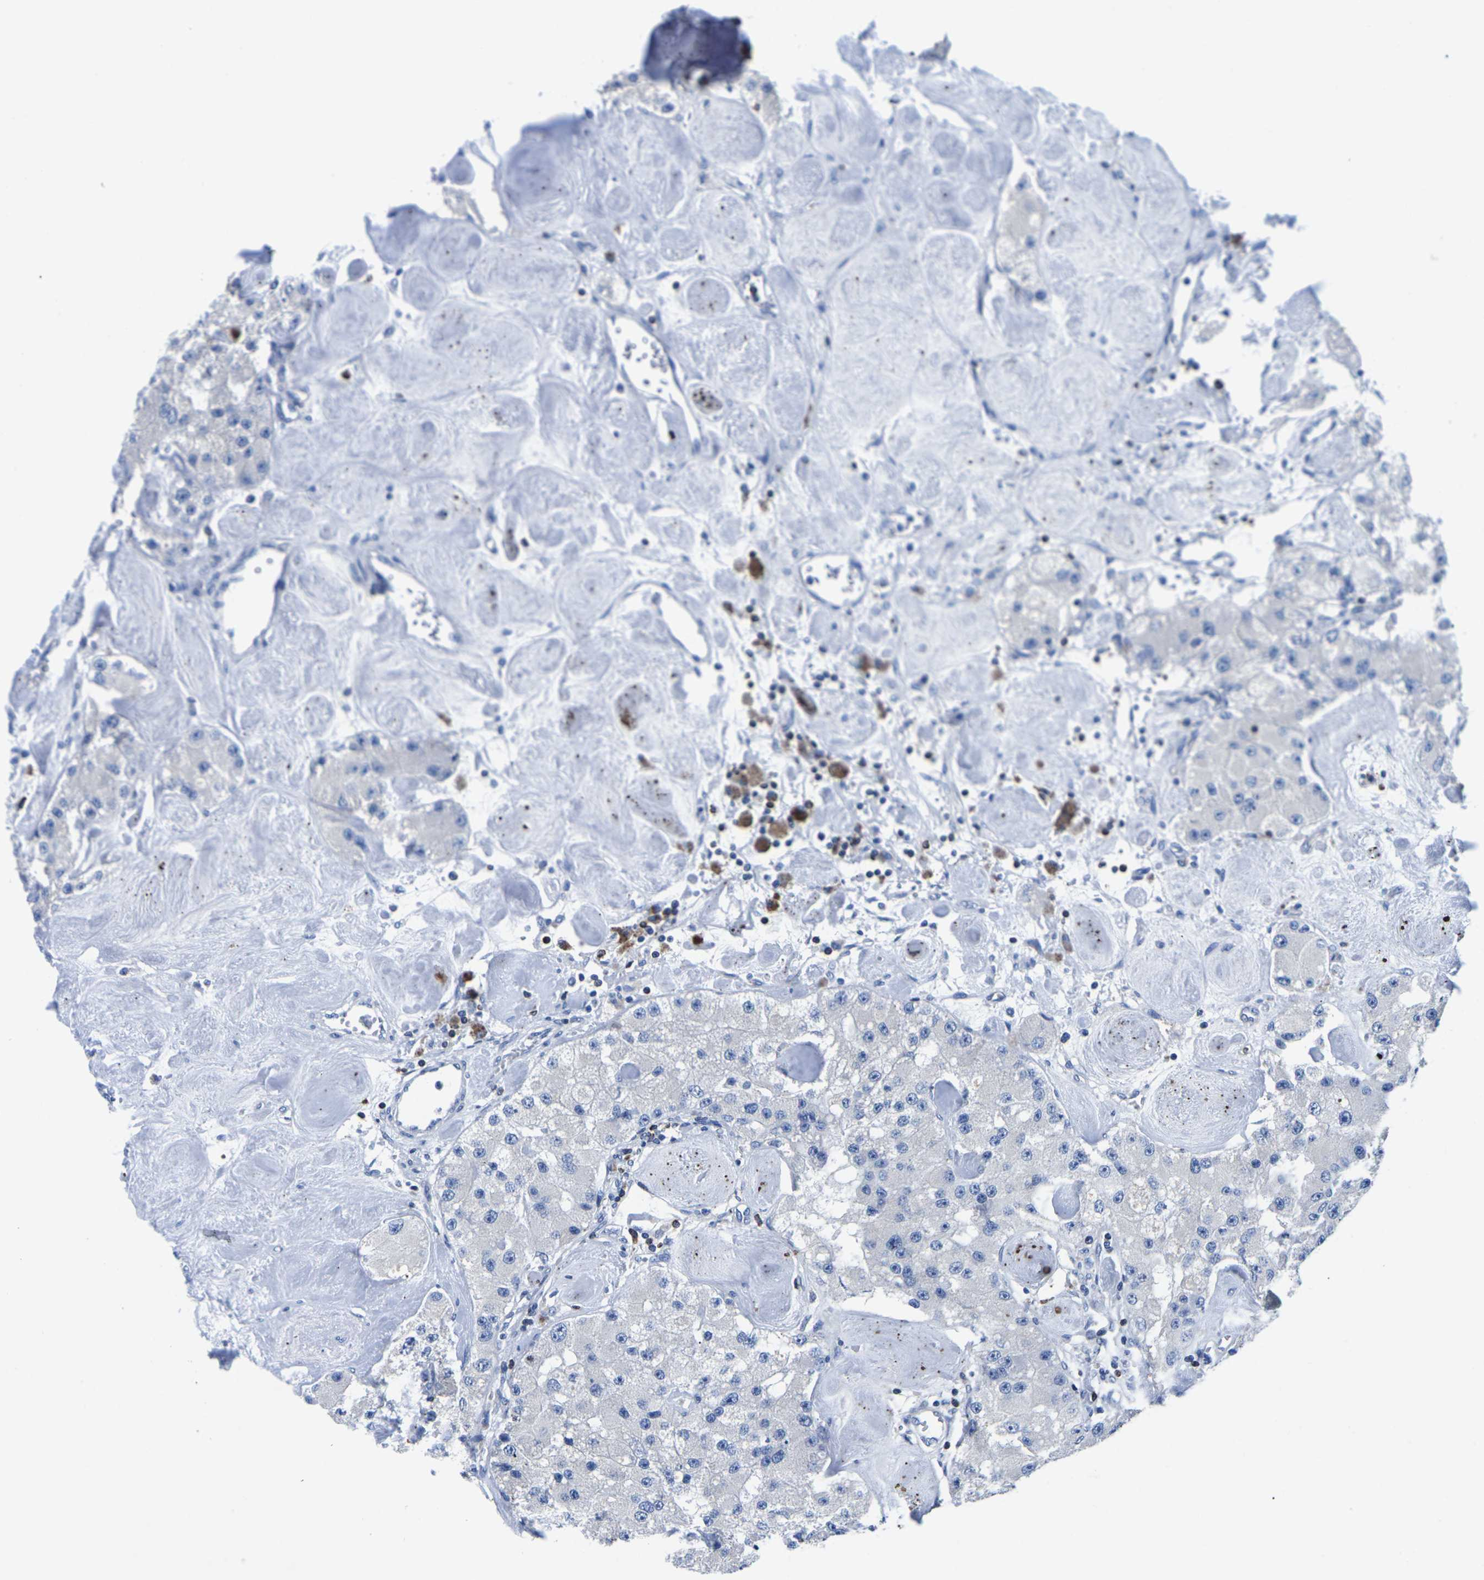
{"staining": {"intensity": "negative", "quantity": "none", "location": "none"}, "tissue": "carcinoid", "cell_type": "Tumor cells", "image_type": "cancer", "snomed": [{"axis": "morphology", "description": "Carcinoid, malignant, NOS"}, {"axis": "topography", "description": "Pancreas"}], "caption": "Tumor cells are negative for brown protein staining in carcinoid.", "gene": "CTSW", "patient": {"sex": "male", "age": 41}}